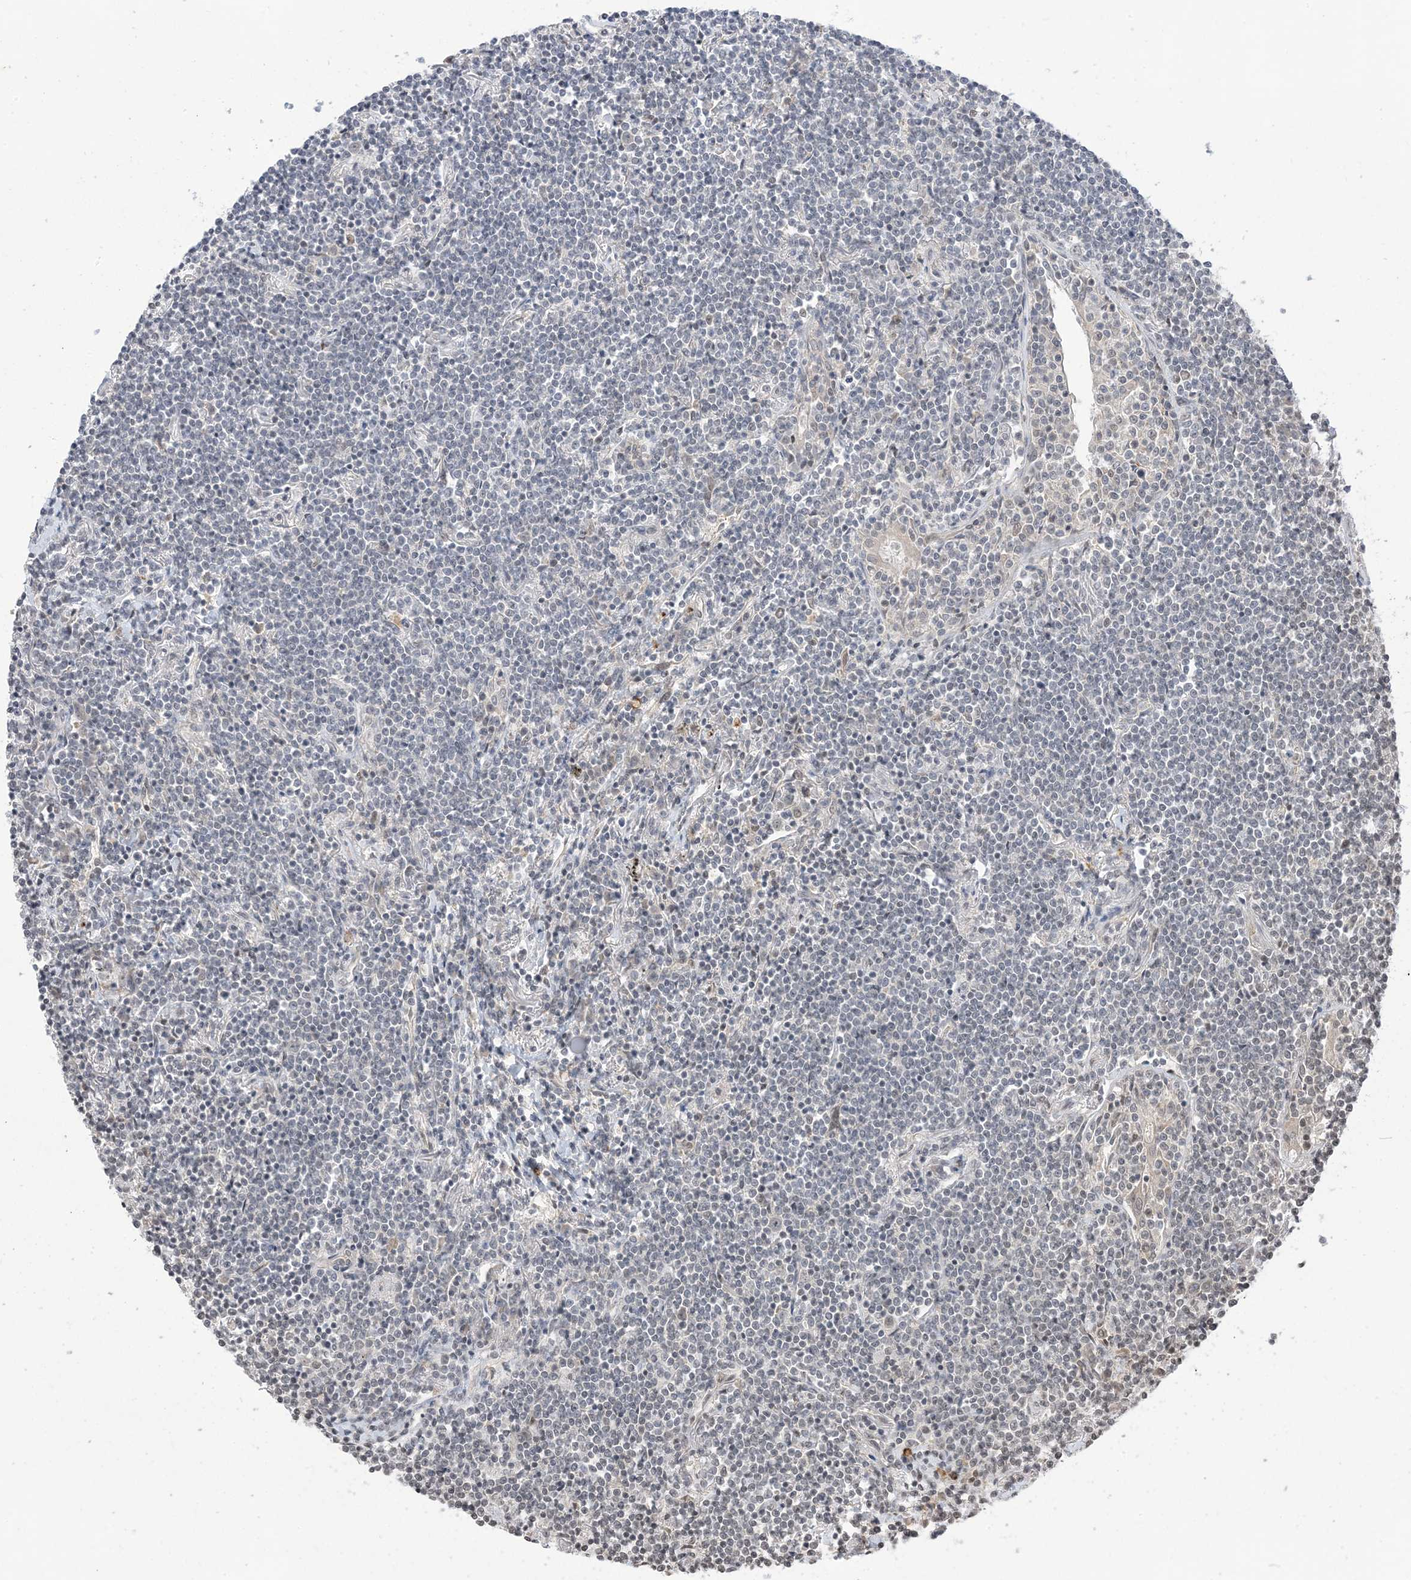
{"staining": {"intensity": "negative", "quantity": "none", "location": "none"}, "tissue": "lymphoma", "cell_type": "Tumor cells", "image_type": "cancer", "snomed": [{"axis": "morphology", "description": "Malignant lymphoma, non-Hodgkin's type, Low grade"}, {"axis": "topography", "description": "Lung"}], "caption": "The image displays no staining of tumor cells in lymphoma. The staining was performed using DAB (3,3'-diaminobenzidine) to visualize the protein expression in brown, while the nuclei were stained in blue with hematoxylin (Magnification: 20x).", "gene": "RANBP9", "patient": {"sex": "female", "age": 71}}